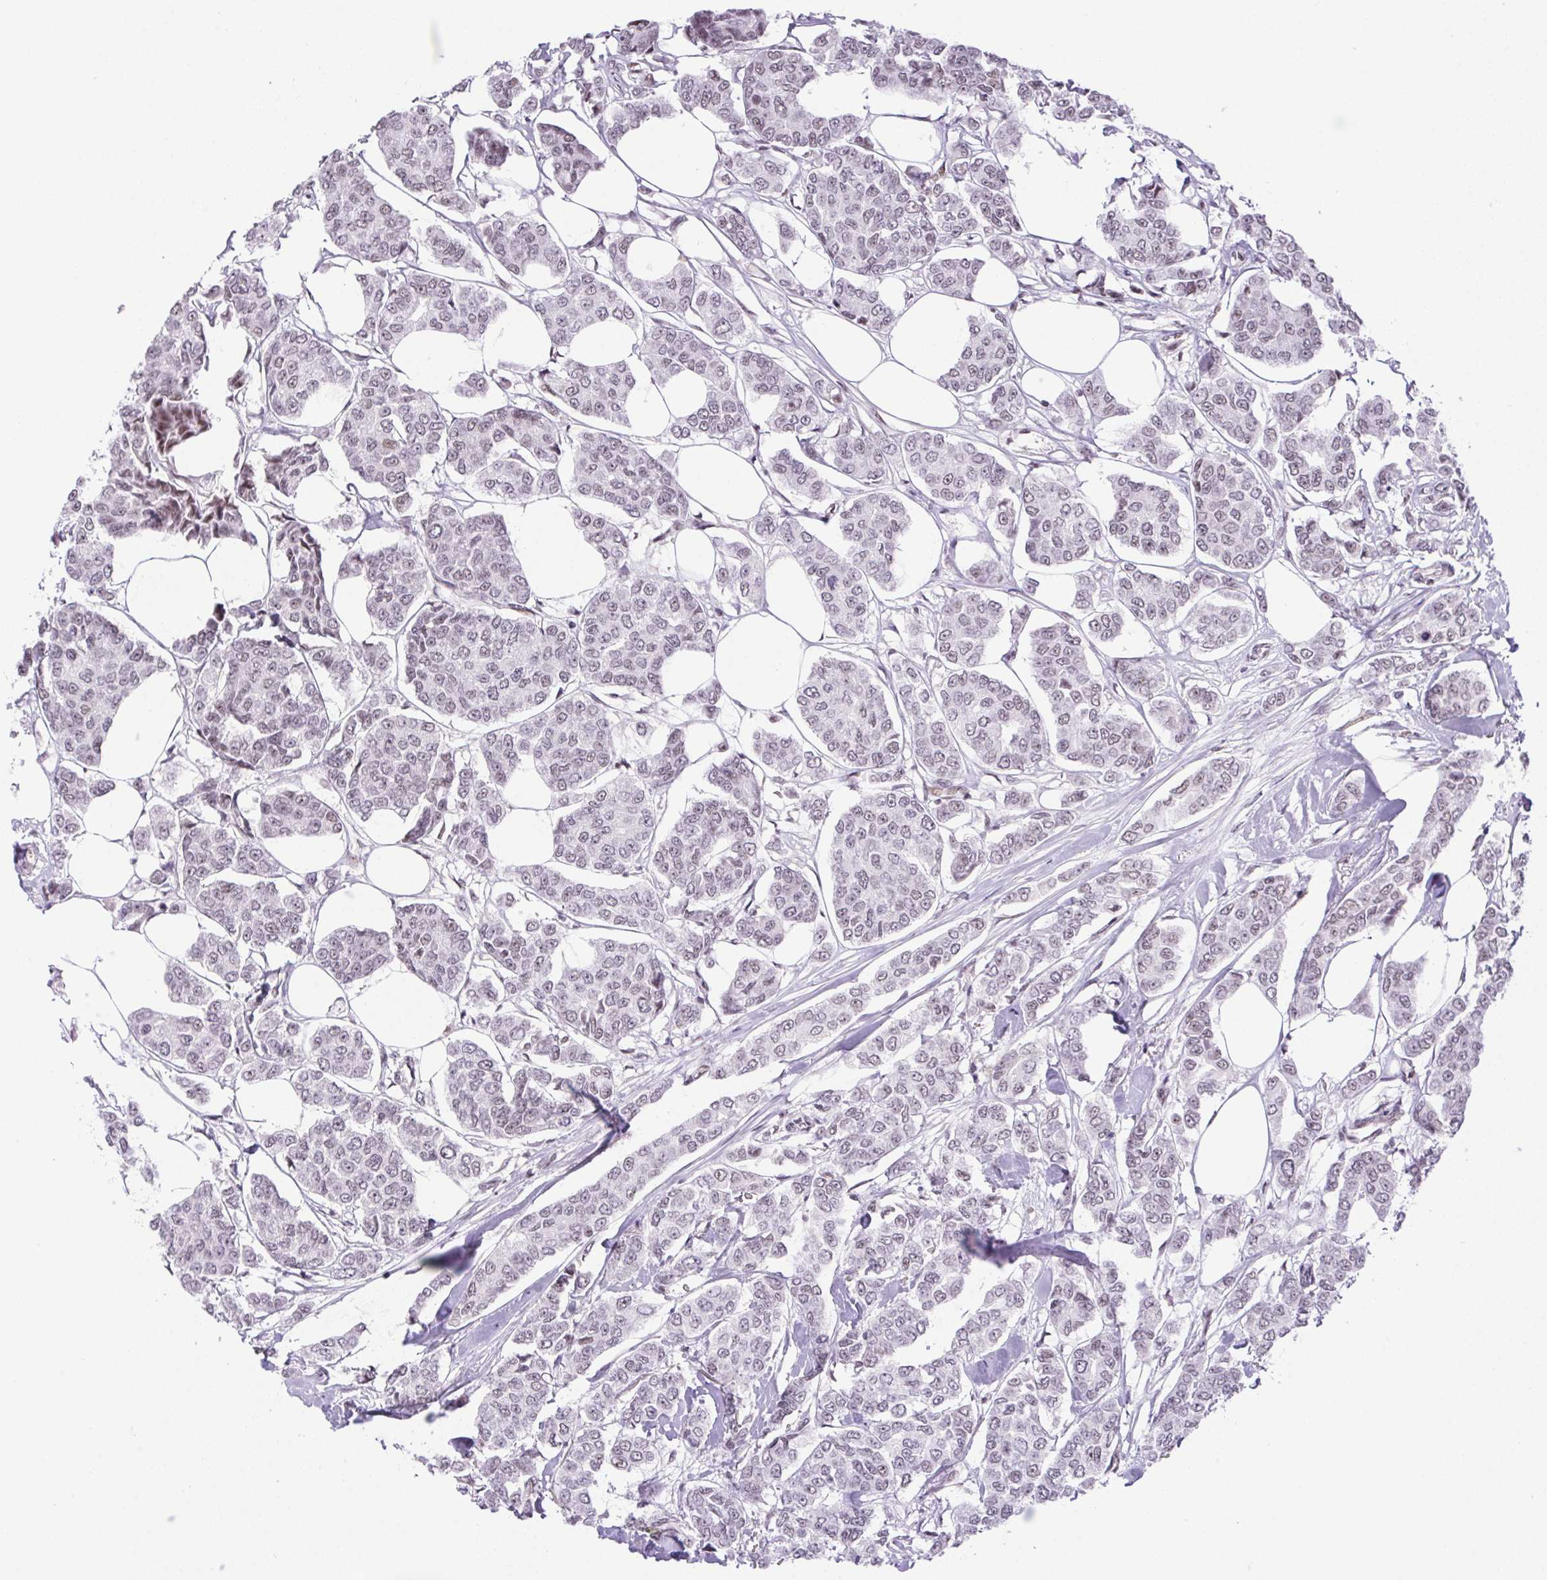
{"staining": {"intensity": "weak", "quantity": "<25%", "location": "nuclear"}, "tissue": "breast cancer", "cell_type": "Tumor cells", "image_type": "cancer", "snomed": [{"axis": "morphology", "description": "Duct carcinoma"}, {"axis": "topography", "description": "Breast"}], "caption": "Immunohistochemistry (IHC) of human breast cancer (invasive ductal carcinoma) demonstrates no expression in tumor cells. (Stains: DAB (3,3'-diaminobenzidine) IHC with hematoxylin counter stain, Microscopy: brightfield microscopy at high magnification).", "gene": "DDX17", "patient": {"sex": "female", "age": 94}}